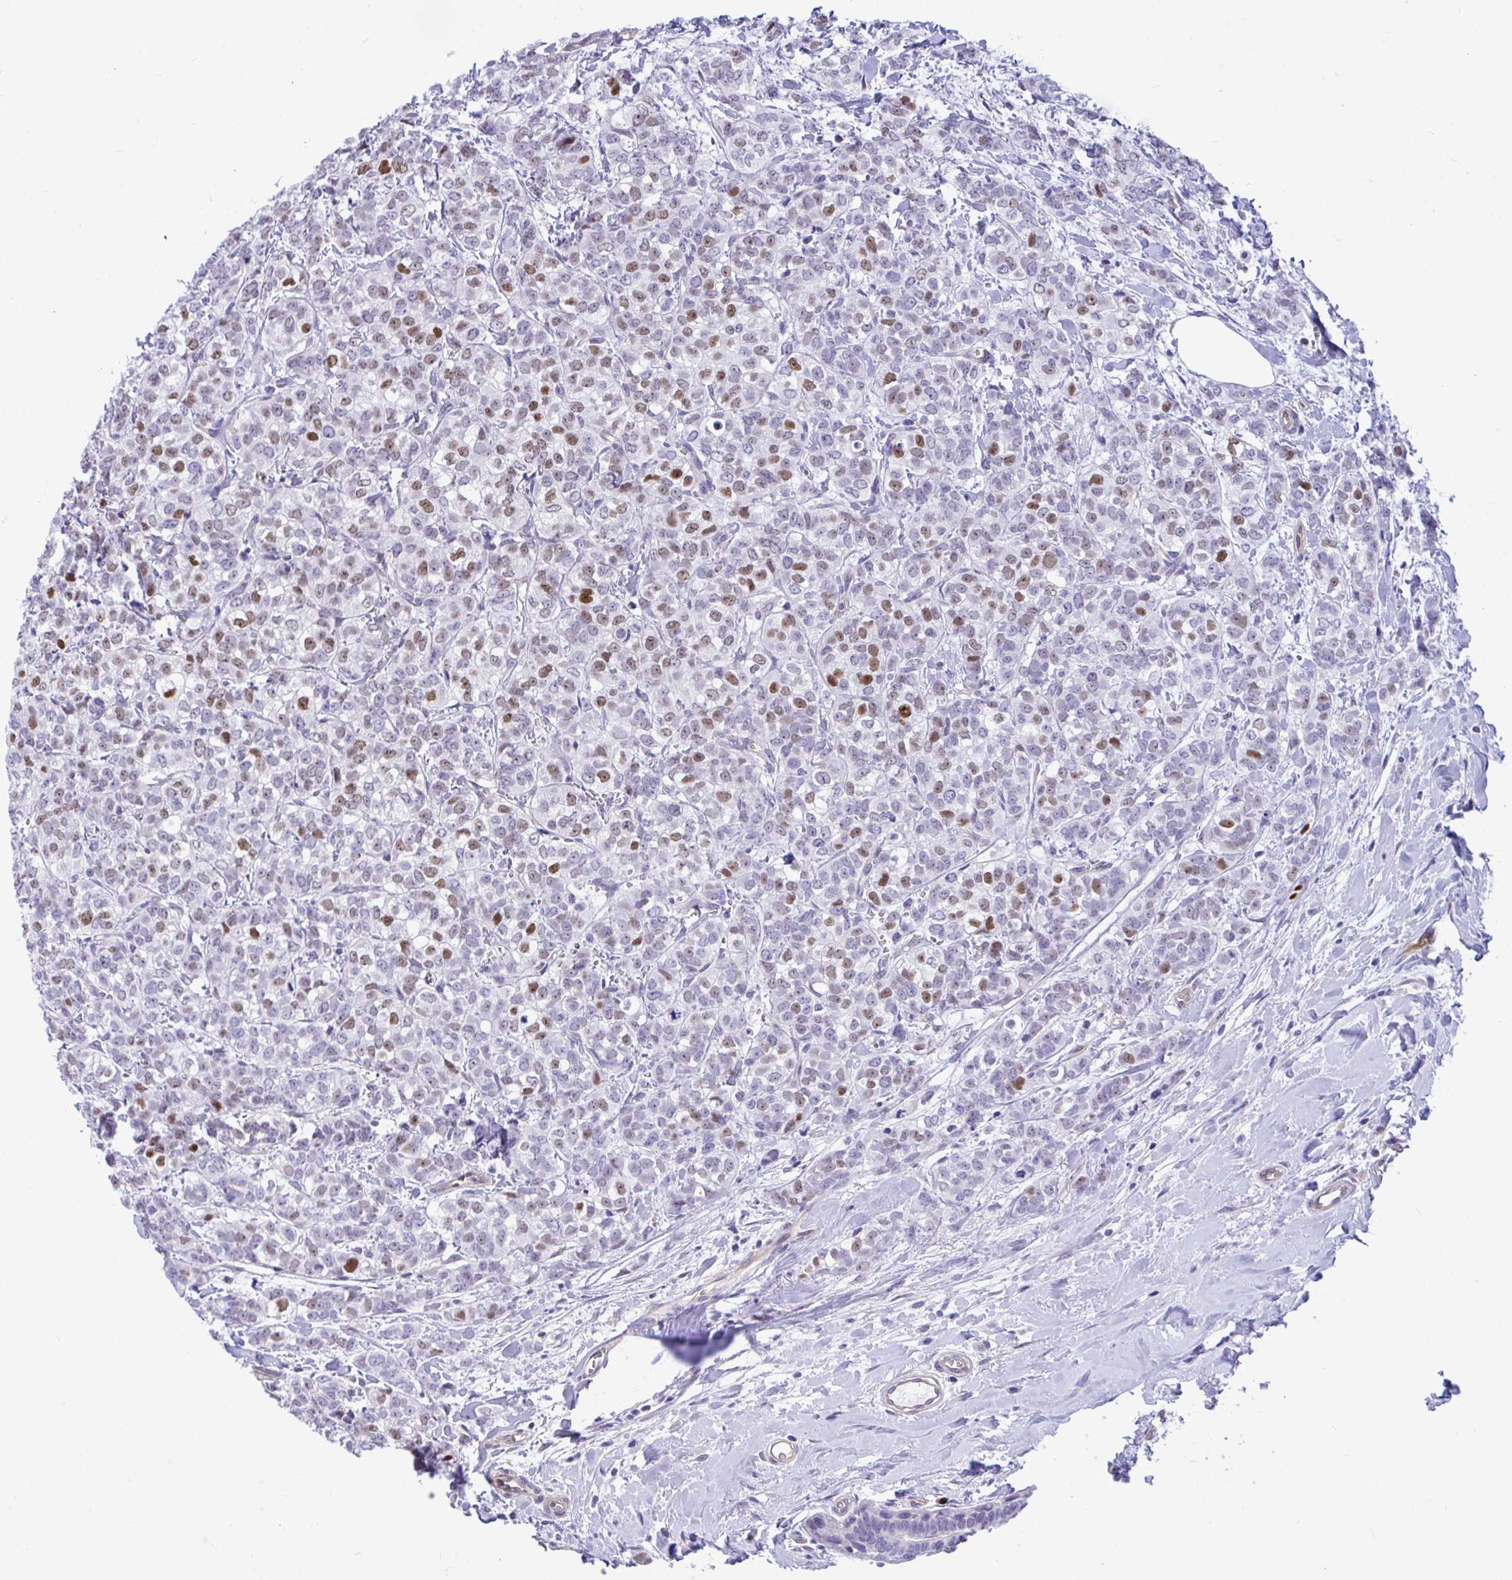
{"staining": {"intensity": "moderate", "quantity": "<25%", "location": "nuclear"}, "tissue": "breast cancer", "cell_type": "Tumor cells", "image_type": "cancer", "snomed": [{"axis": "morphology", "description": "Duct carcinoma"}, {"axis": "topography", "description": "Breast"}], "caption": "Immunohistochemistry micrograph of human invasive ductal carcinoma (breast) stained for a protein (brown), which demonstrates low levels of moderate nuclear expression in approximately <25% of tumor cells.", "gene": "SLC25A51", "patient": {"sex": "female", "age": 61}}